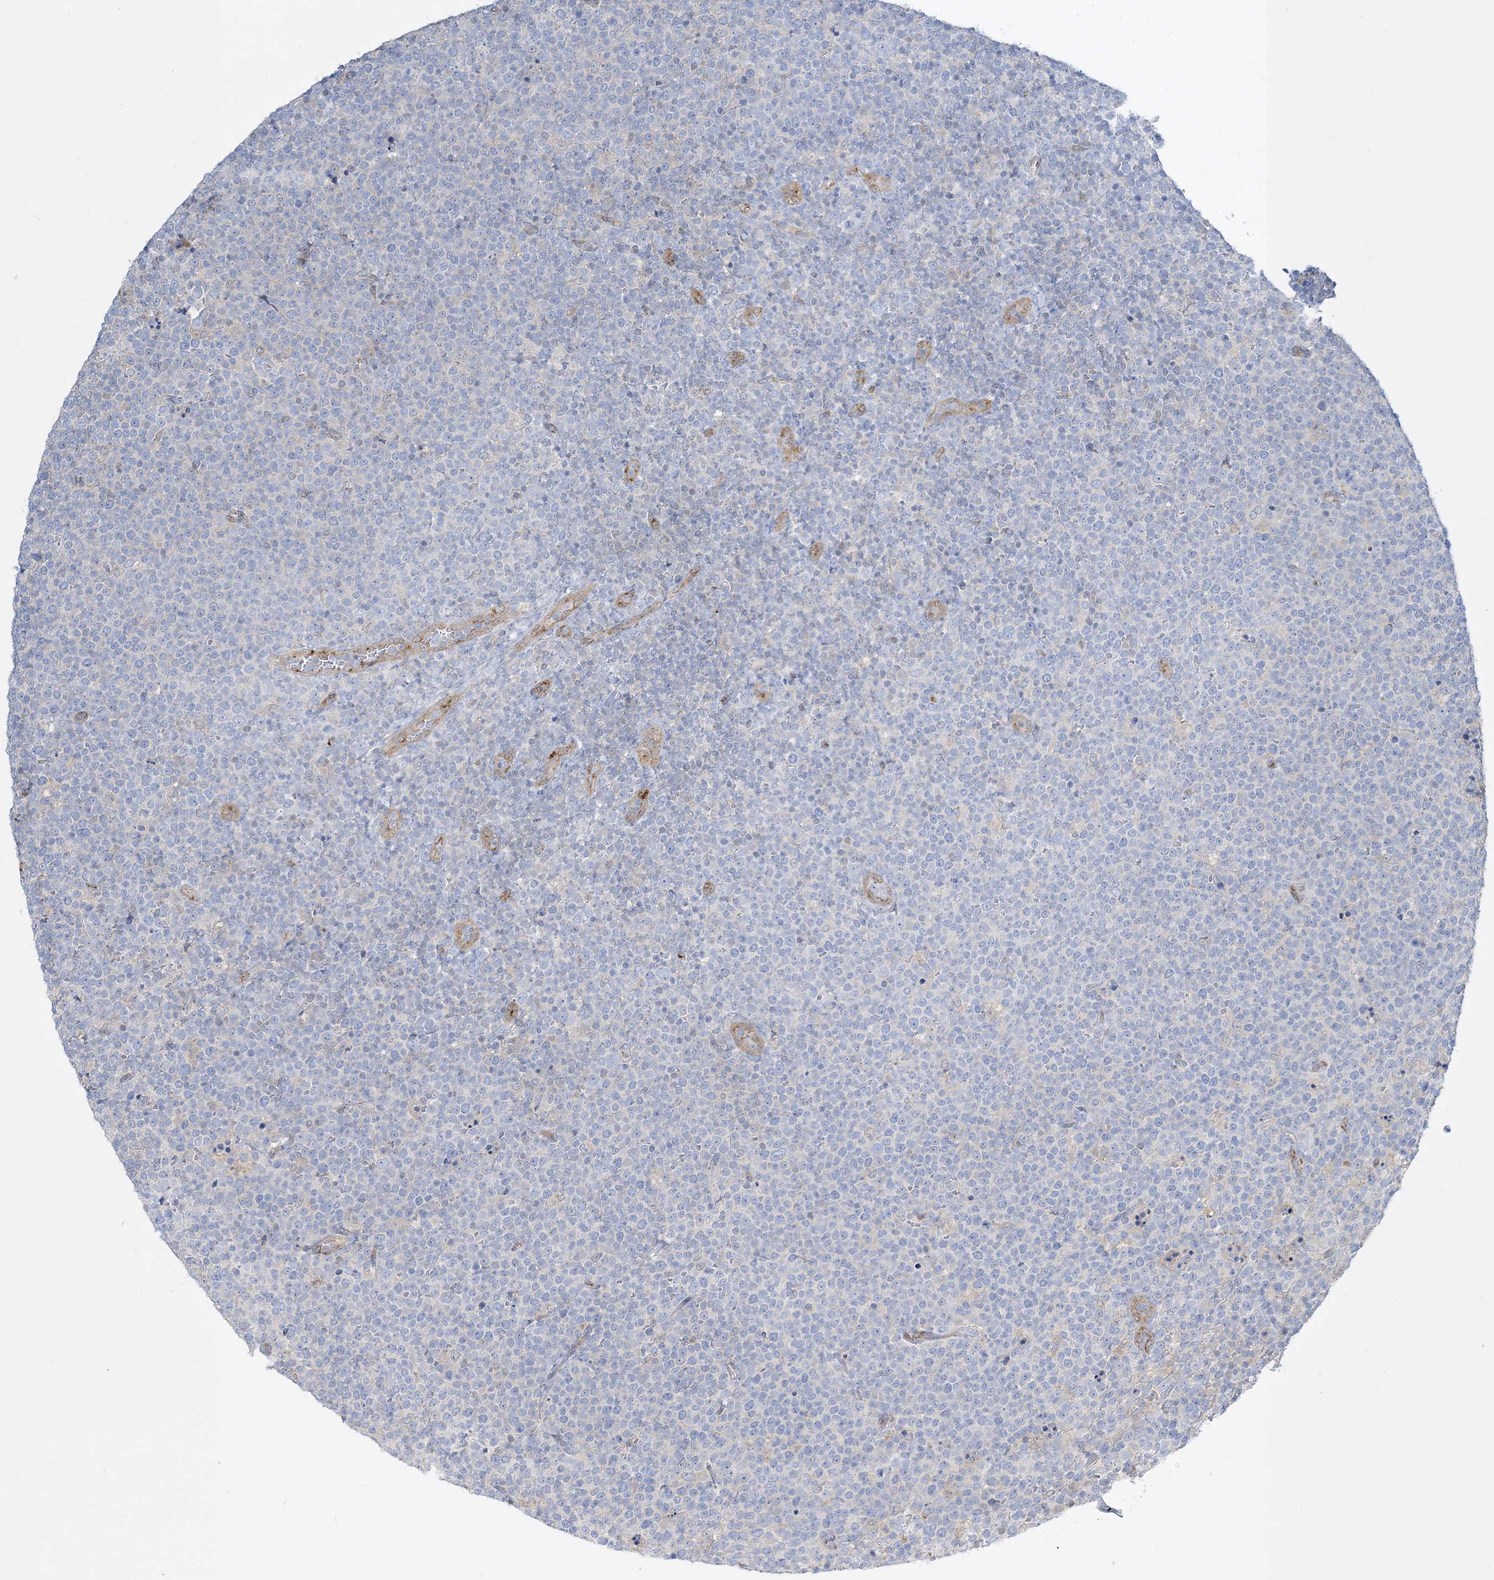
{"staining": {"intensity": "negative", "quantity": "none", "location": "none"}, "tissue": "lymphoma", "cell_type": "Tumor cells", "image_type": "cancer", "snomed": [{"axis": "morphology", "description": "Malignant lymphoma, non-Hodgkin's type, High grade"}, {"axis": "topography", "description": "Lymph node"}], "caption": "Protein analysis of malignant lymphoma, non-Hodgkin's type (high-grade) reveals no significant staining in tumor cells. Nuclei are stained in blue.", "gene": "INPP1", "patient": {"sex": "male", "age": 61}}